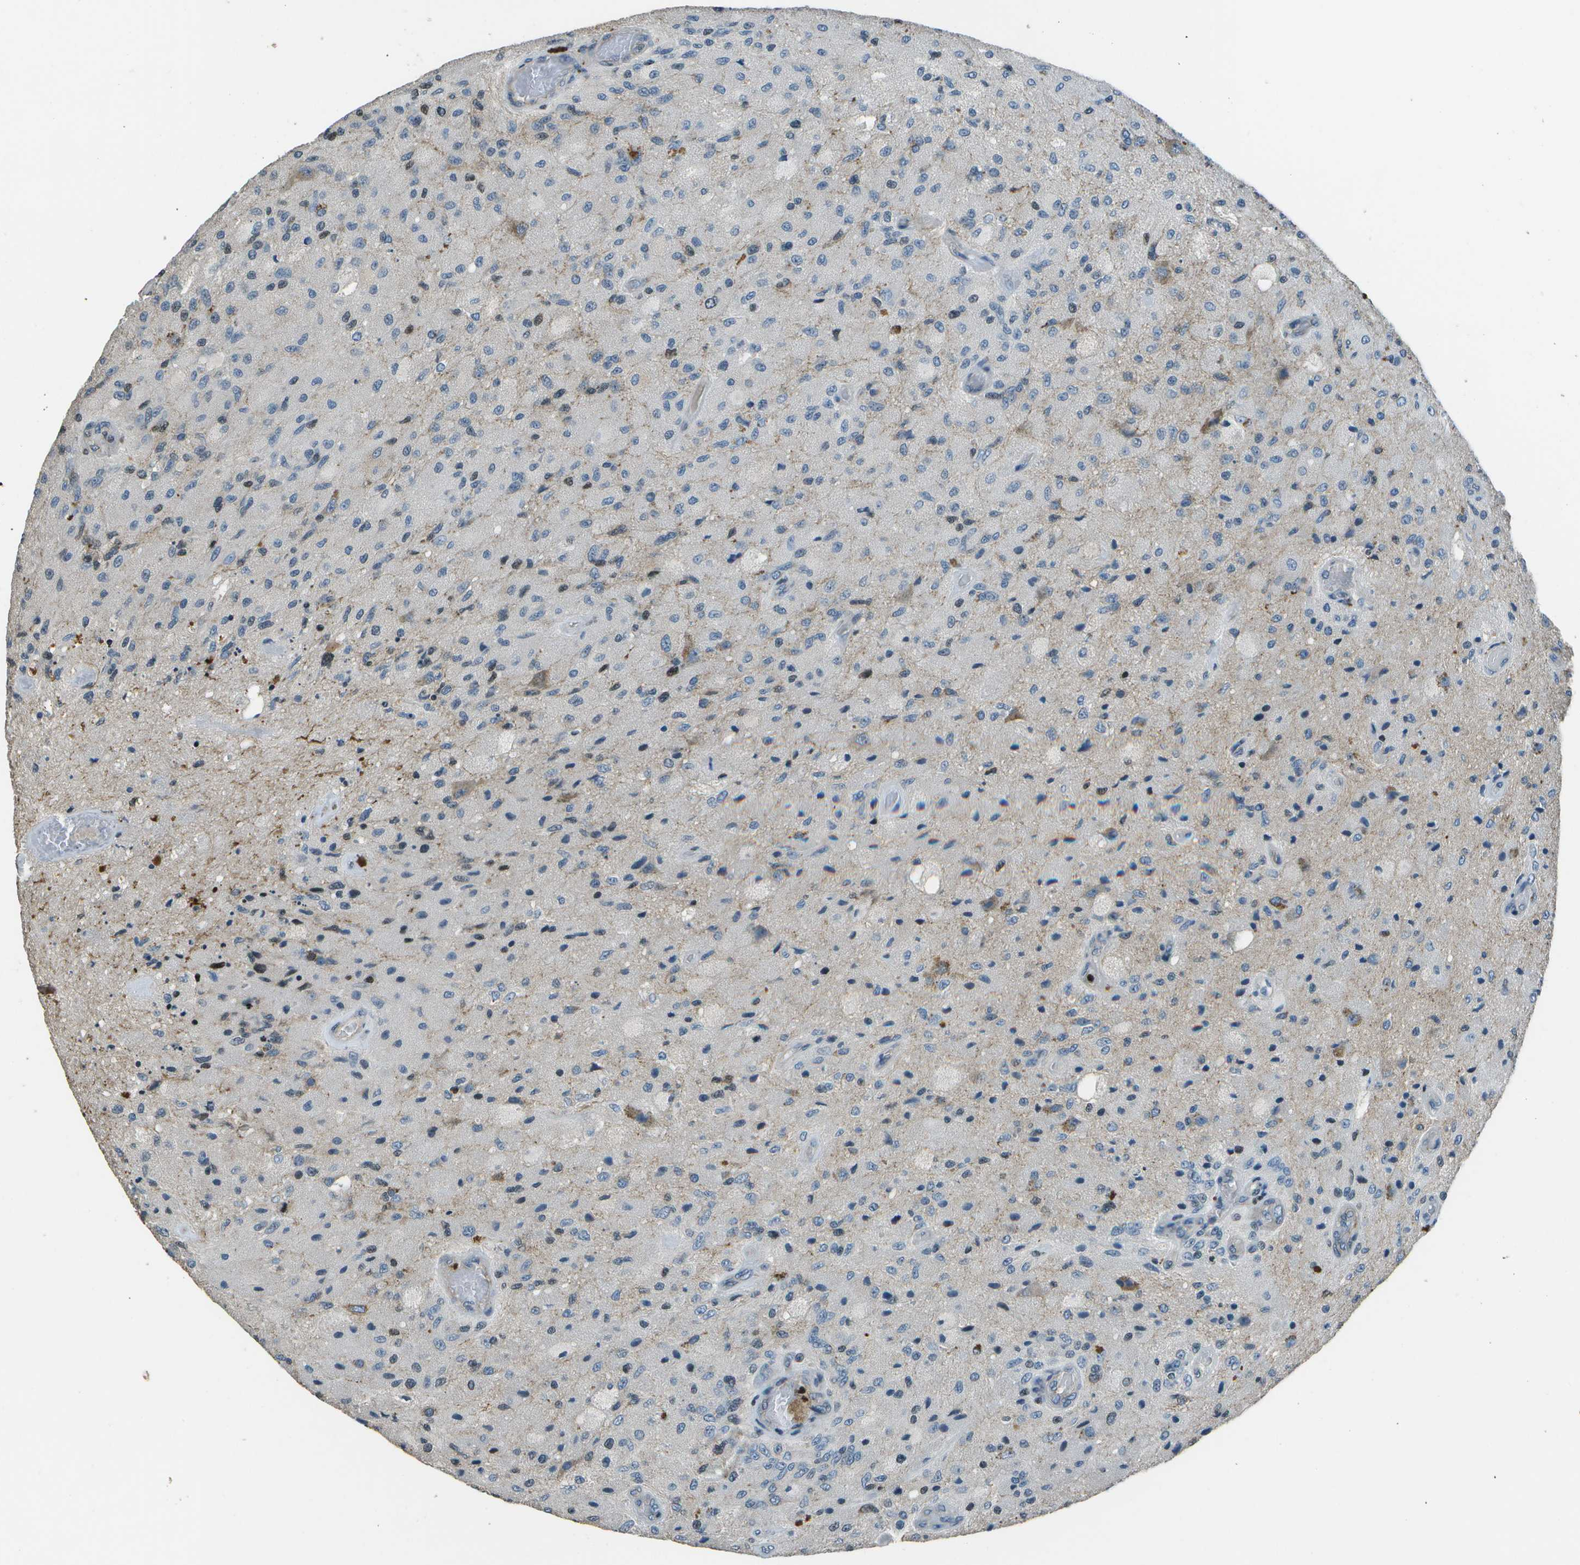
{"staining": {"intensity": "negative", "quantity": "none", "location": "none"}, "tissue": "glioma", "cell_type": "Tumor cells", "image_type": "cancer", "snomed": [{"axis": "morphology", "description": "Normal tissue, NOS"}, {"axis": "morphology", "description": "Glioma, malignant, High grade"}, {"axis": "topography", "description": "Cerebral cortex"}], "caption": "Immunohistochemistry (IHC) of glioma shows no staining in tumor cells.", "gene": "PDLIM1", "patient": {"sex": "male", "age": 77}}